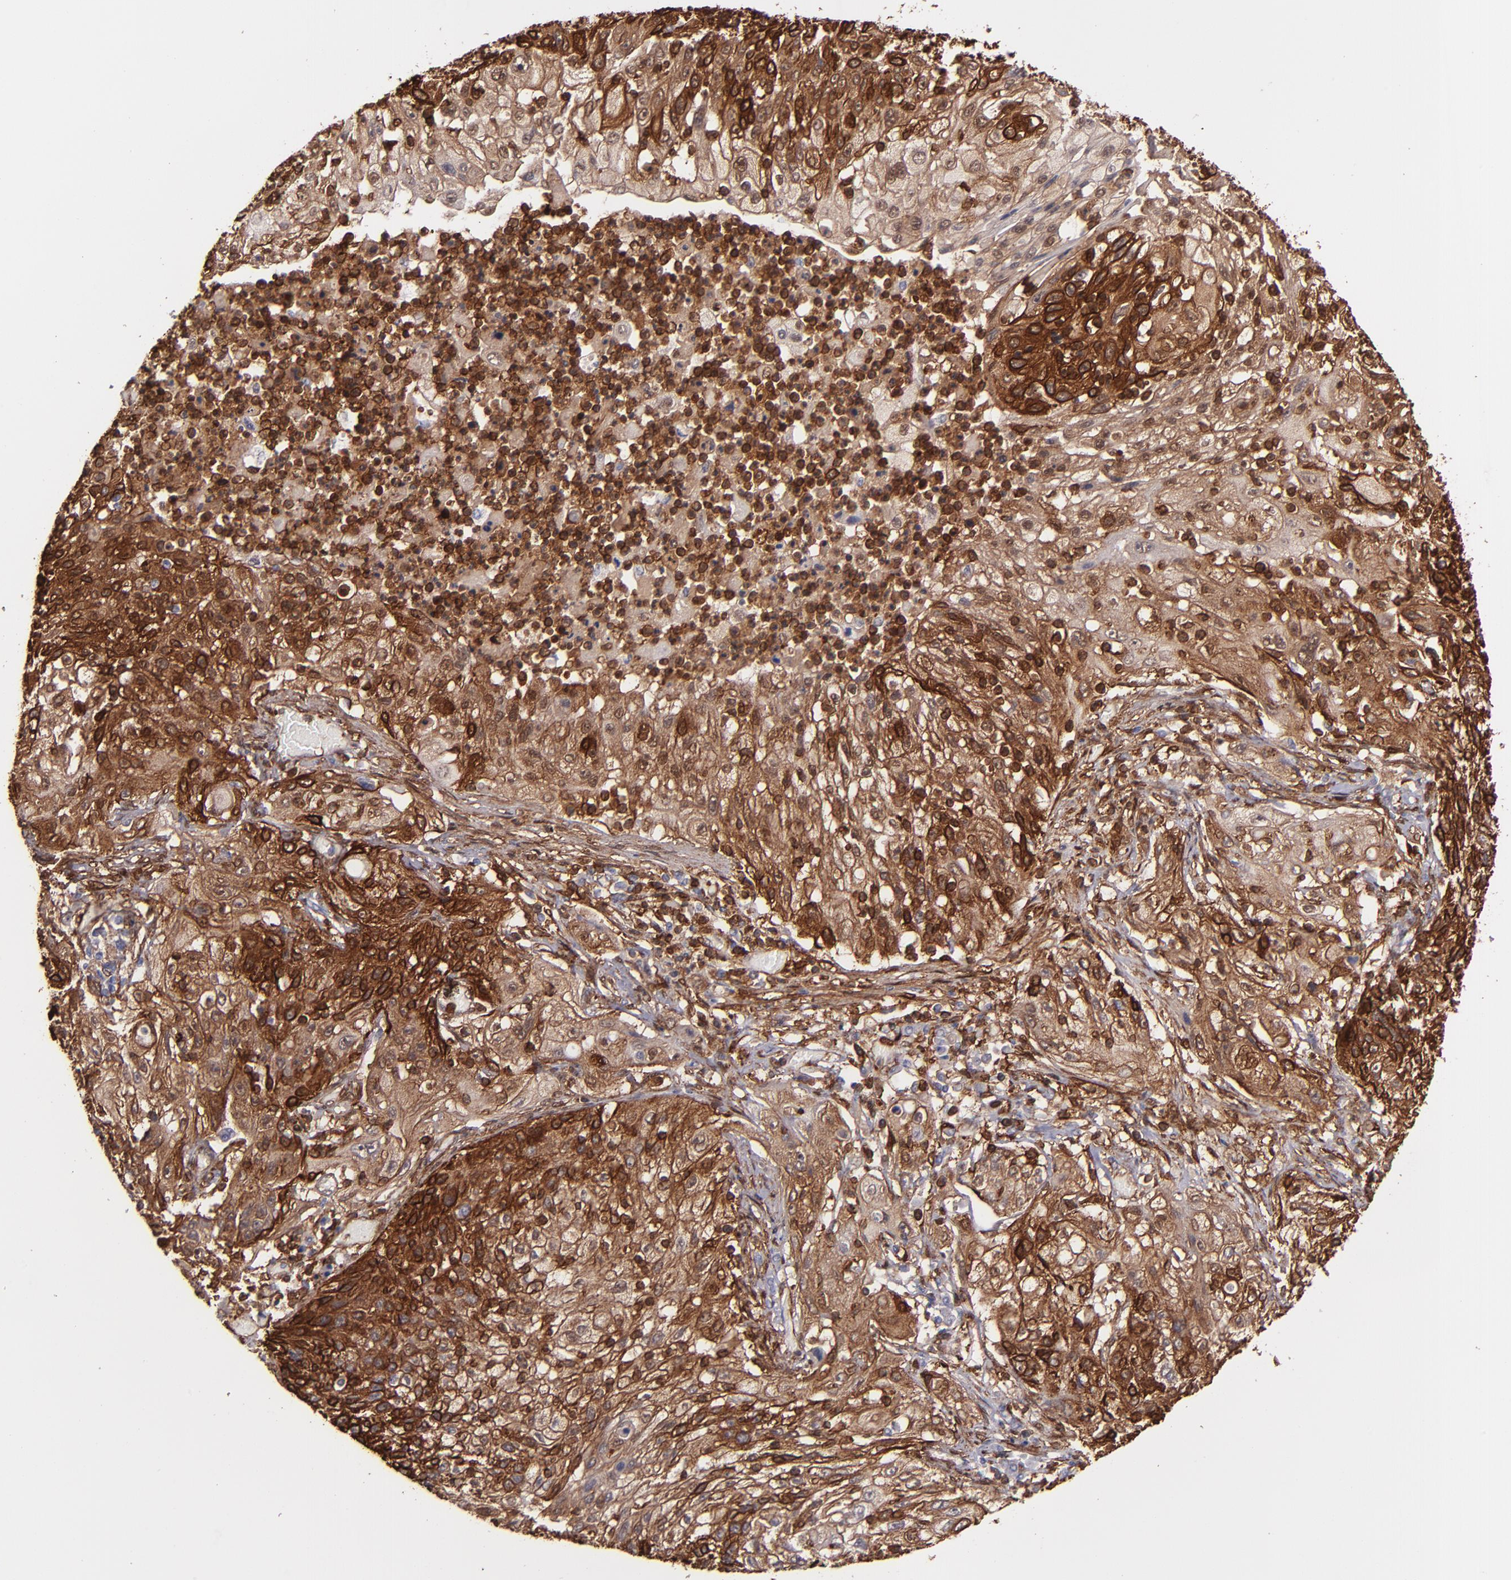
{"staining": {"intensity": "moderate", "quantity": ">75%", "location": "cytoplasmic/membranous"}, "tissue": "lung cancer", "cell_type": "Tumor cells", "image_type": "cancer", "snomed": [{"axis": "morphology", "description": "Inflammation, NOS"}, {"axis": "morphology", "description": "Squamous cell carcinoma, NOS"}, {"axis": "topography", "description": "Lymph node"}, {"axis": "topography", "description": "Soft tissue"}, {"axis": "topography", "description": "Lung"}], "caption": "Protein expression analysis of lung cancer exhibits moderate cytoplasmic/membranous expression in approximately >75% of tumor cells.", "gene": "VCL", "patient": {"sex": "male", "age": 66}}